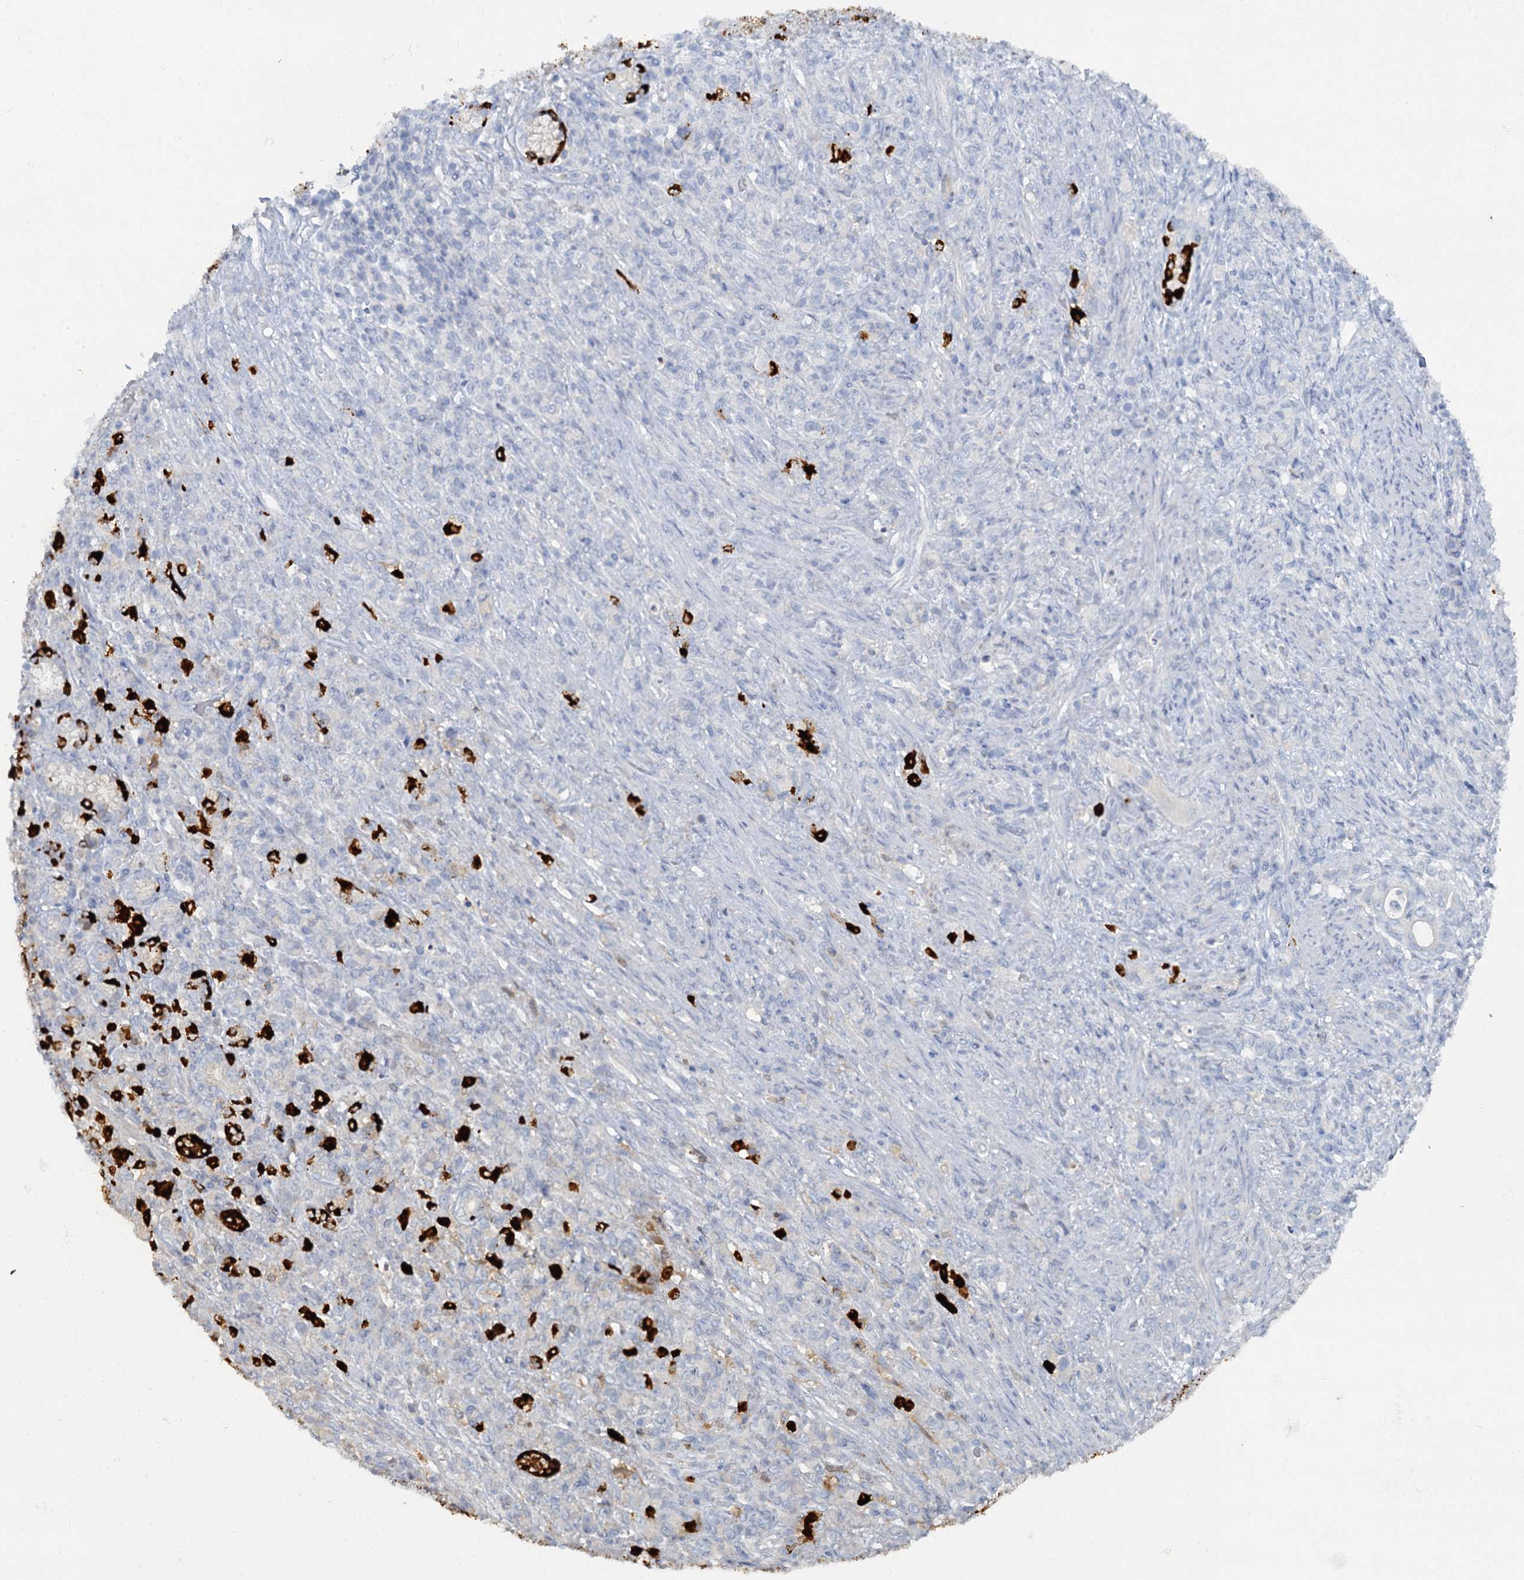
{"staining": {"intensity": "negative", "quantity": "none", "location": "none"}, "tissue": "stomach cancer", "cell_type": "Tumor cells", "image_type": "cancer", "snomed": [{"axis": "morphology", "description": "Adenocarcinoma, NOS"}, {"axis": "topography", "description": "Stomach"}], "caption": "A photomicrograph of adenocarcinoma (stomach) stained for a protein shows no brown staining in tumor cells.", "gene": "CHGA", "patient": {"sex": "female", "age": 79}}